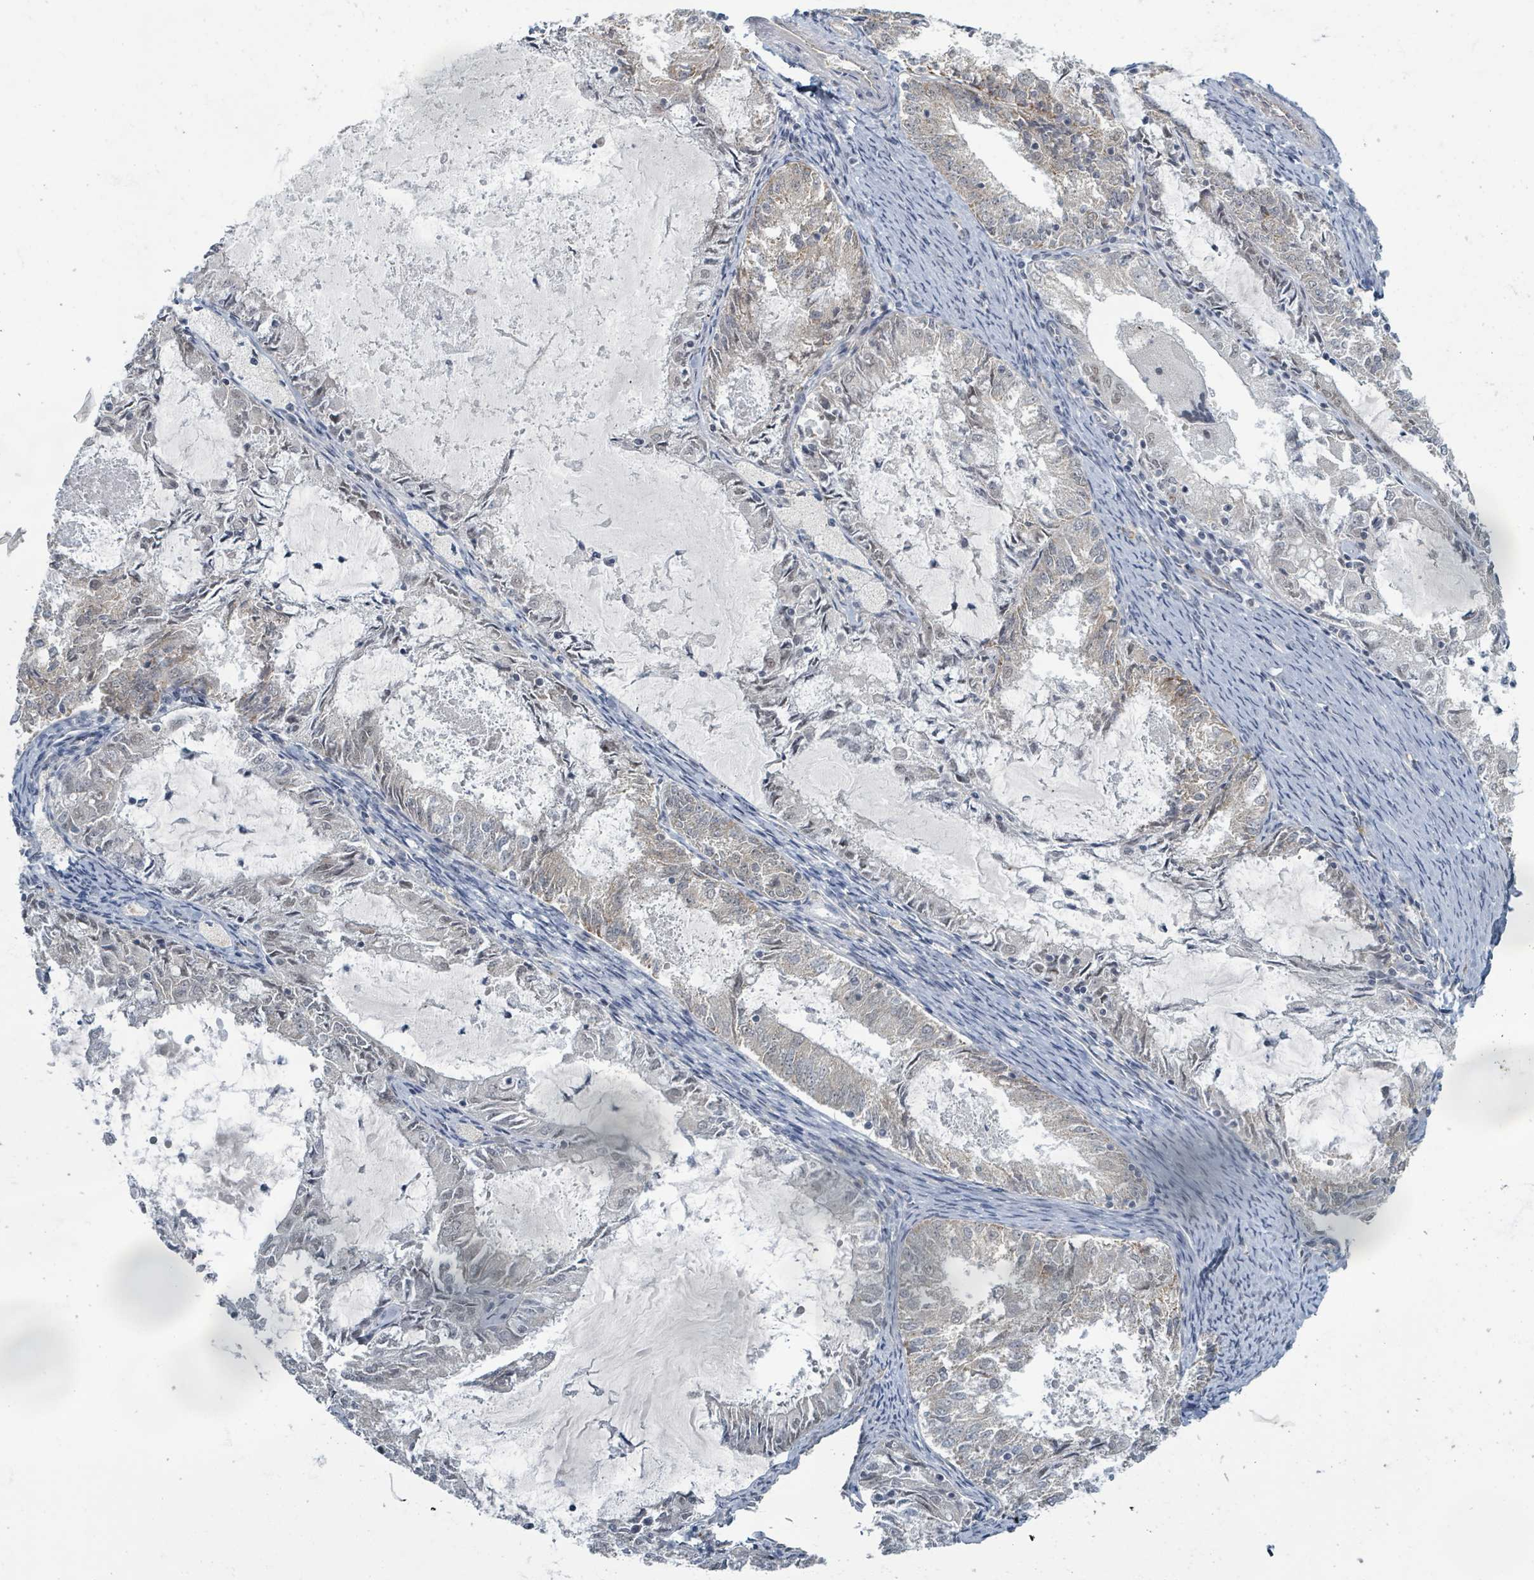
{"staining": {"intensity": "negative", "quantity": "none", "location": "none"}, "tissue": "endometrial cancer", "cell_type": "Tumor cells", "image_type": "cancer", "snomed": [{"axis": "morphology", "description": "Adenocarcinoma, NOS"}, {"axis": "topography", "description": "Endometrium"}], "caption": "DAB (3,3'-diaminobenzidine) immunohistochemical staining of endometrial cancer shows no significant expression in tumor cells.", "gene": "INTS15", "patient": {"sex": "female", "age": 57}}